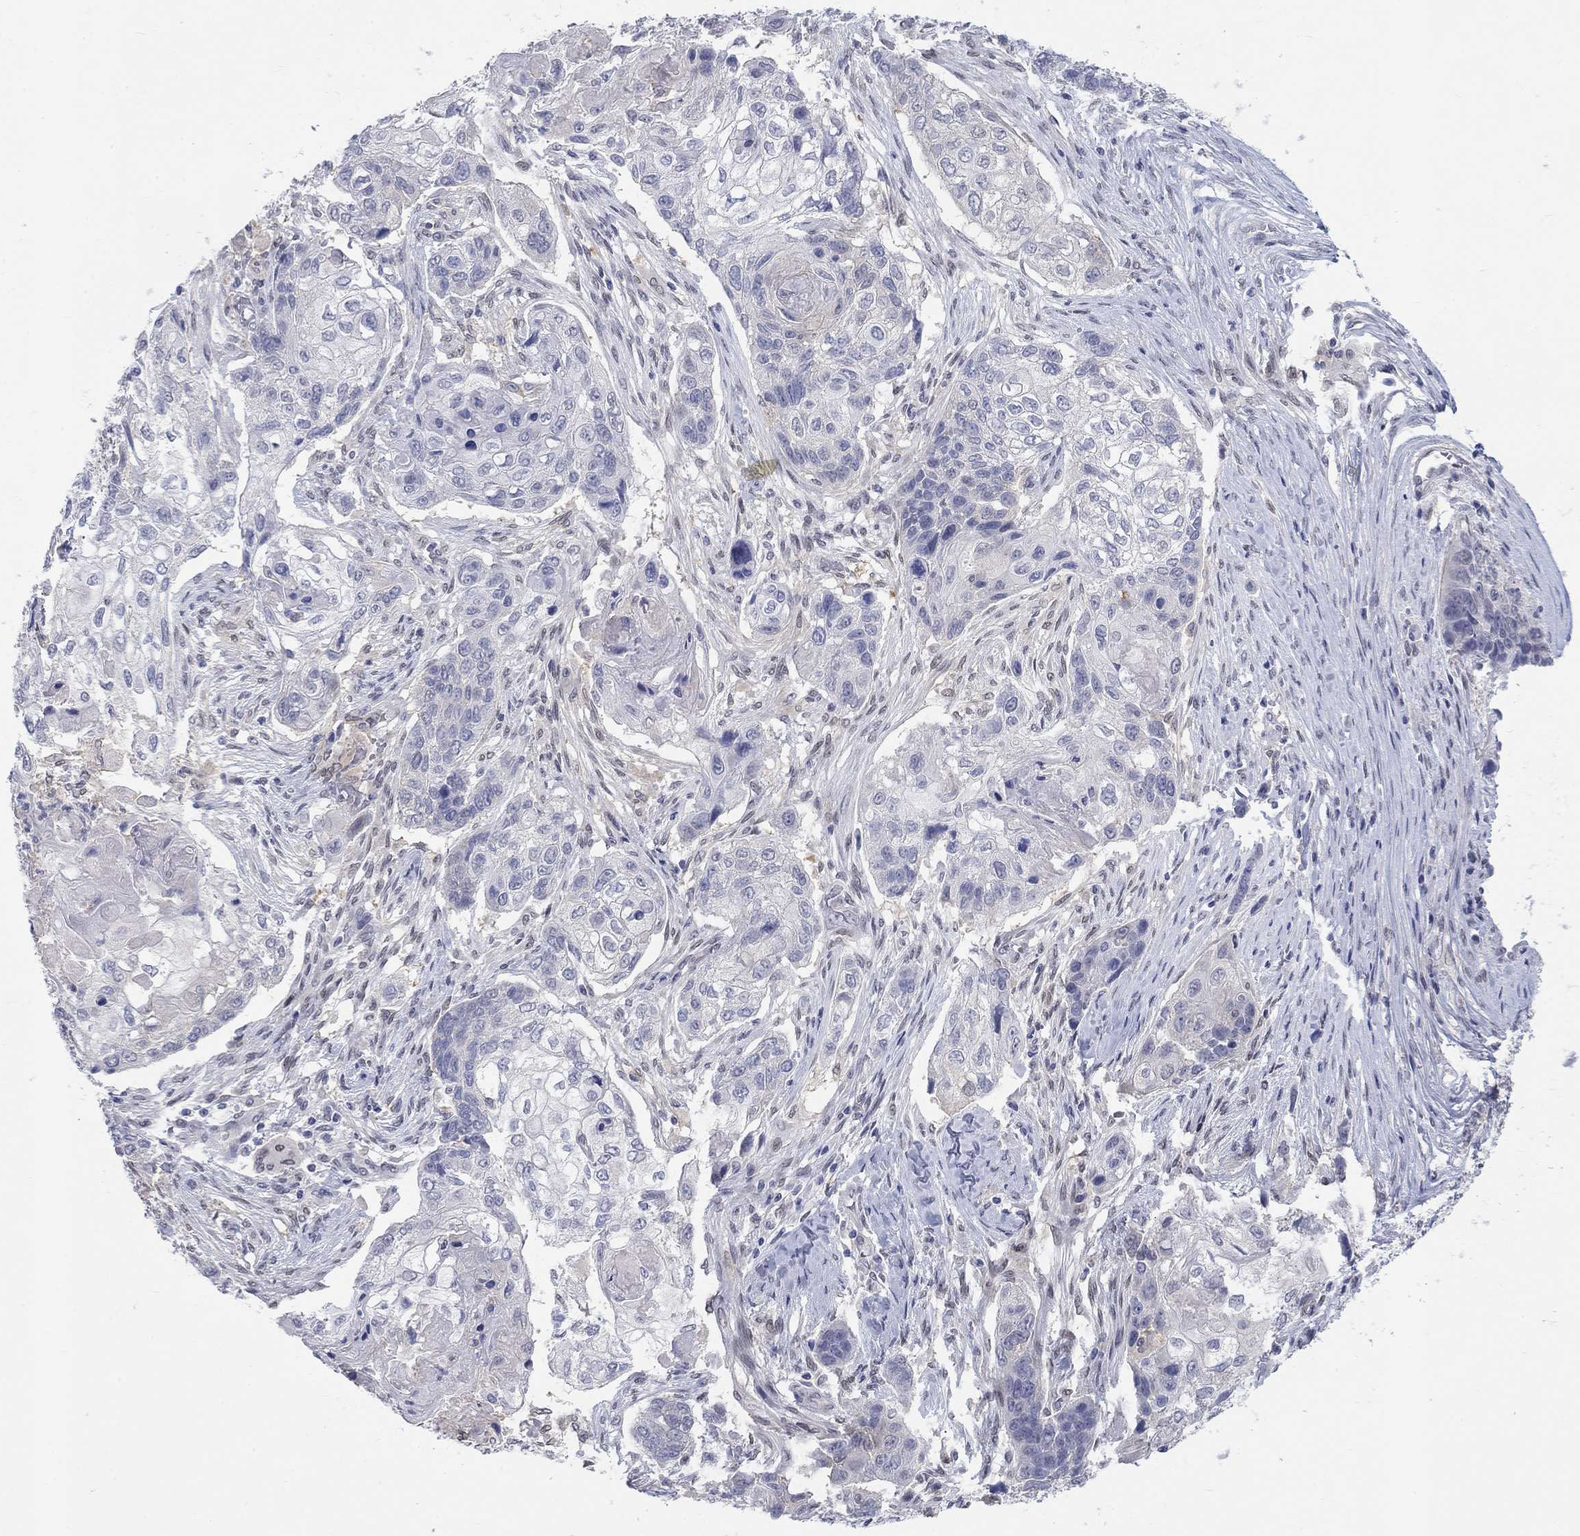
{"staining": {"intensity": "negative", "quantity": "none", "location": "none"}, "tissue": "lung cancer", "cell_type": "Tumor cells", "image_type": "cancer", "snomed": [{"axis": "morphology", "description": "Normal tissue, NOS"}, {"axis": "morphology", "description": "Squamous cell carcinoma, NOS"}, {"axis": "topography", "description": "Bronchus"}, {"axis": "topography", "description": "Lung"}], "caption": "DAB (3,3'-diaminobenzidine) immunohistochemical staining of human lung cancer (squamous cell carcinoma) demonstrates no significant staining in tumor cells.", "gene": "EGFLAM", "patient": {"sex": "male", "age": 69}}